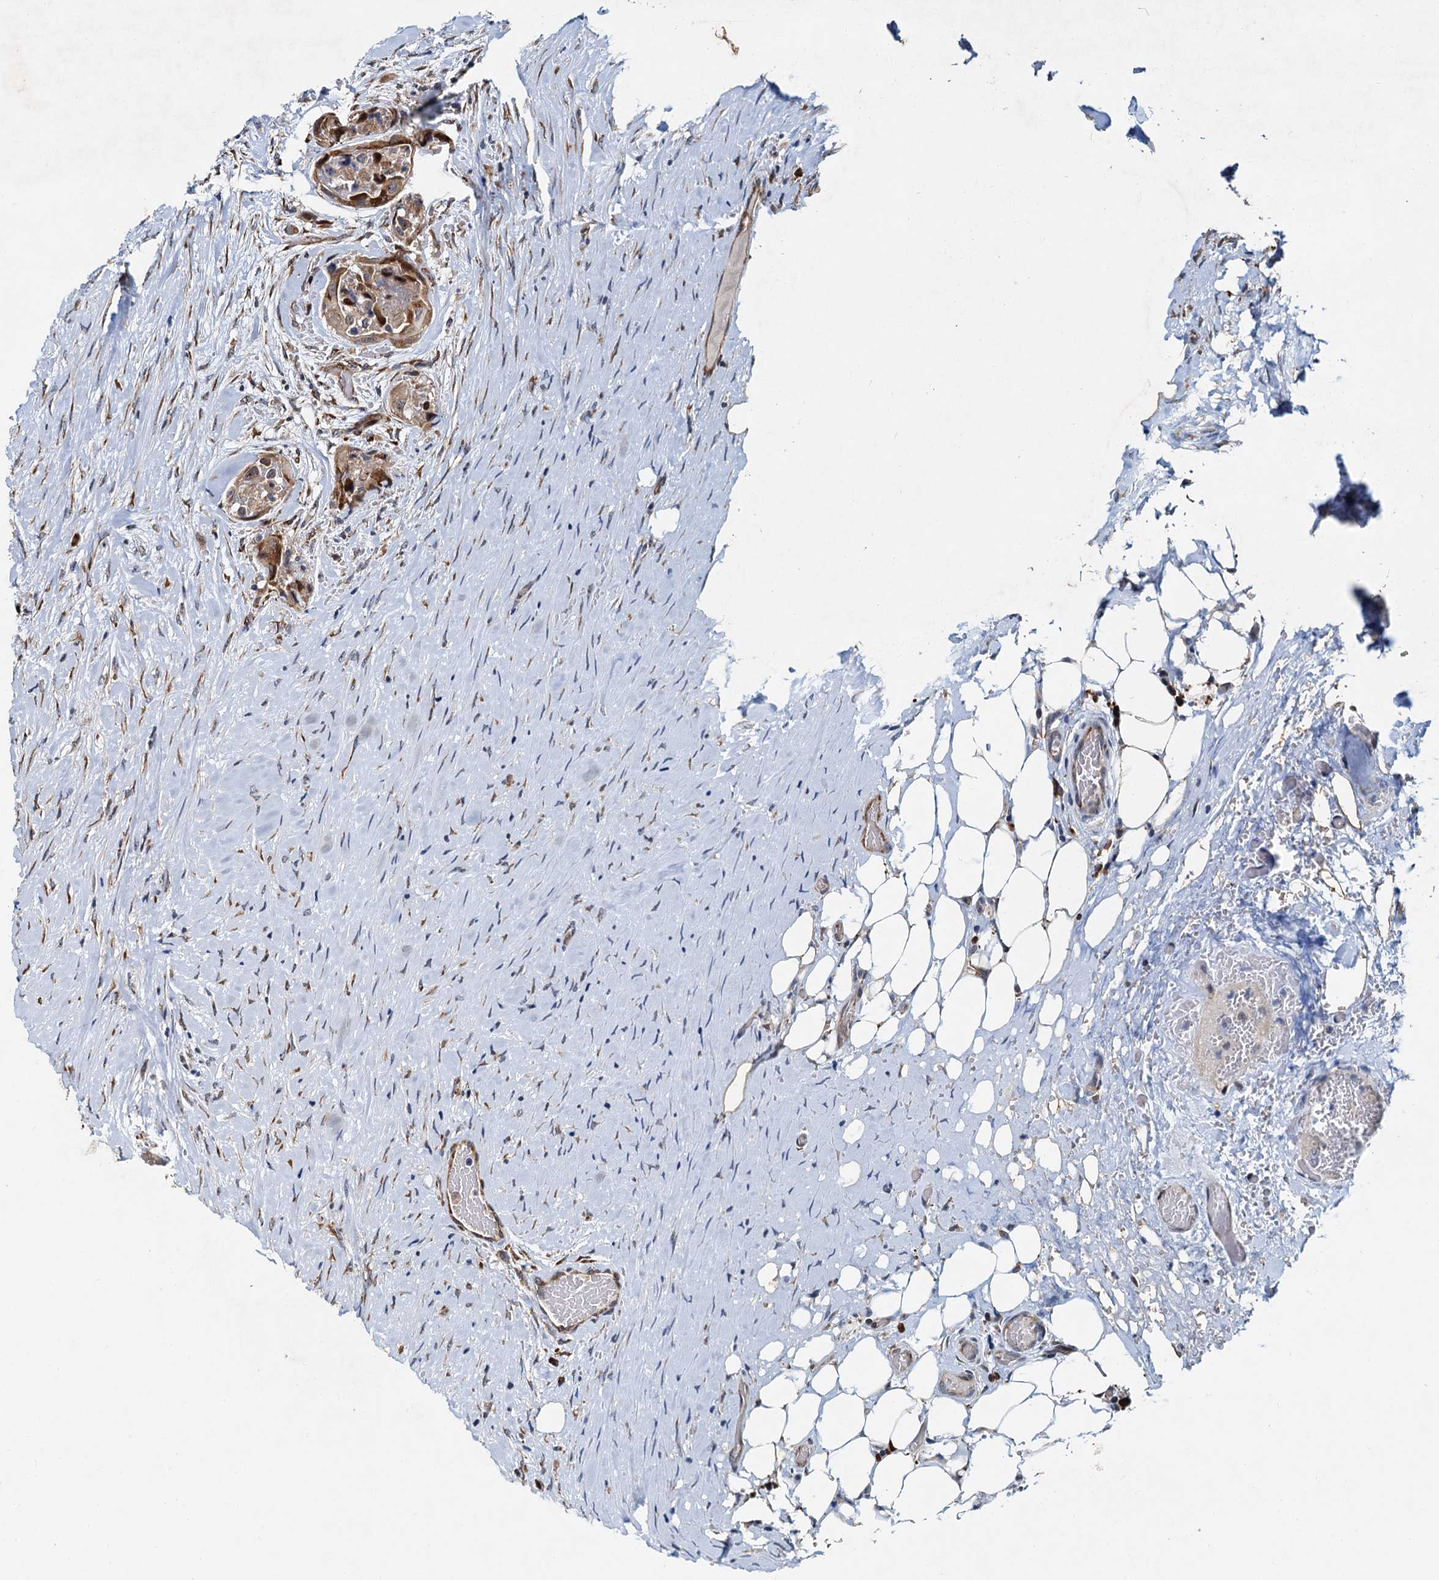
{"staining": {"intensity": "weak", "quantity": "25%-75%", "location": "cytoplasmic/membranous"}, "tissue": "thyroid cancer", "cell_type": "Tumor cells", "image_type": "cancer", "snomed": [{"axis": "morphology", "description": "Papillary adenocarcinoma, NOS"}, {"axis": "topography", "description": "Thyroid gland"}], "caption": "Protein analysis of thyroid cancer tissue shows weak cytoplasmic/membranous staining in approximately 25%-75% of tumor cells. (DAB IHC, brown staining for protein, blue staining for nuclei).", "gene": "DNAJC21", "patient": {"sex": "female", "age": 59}}